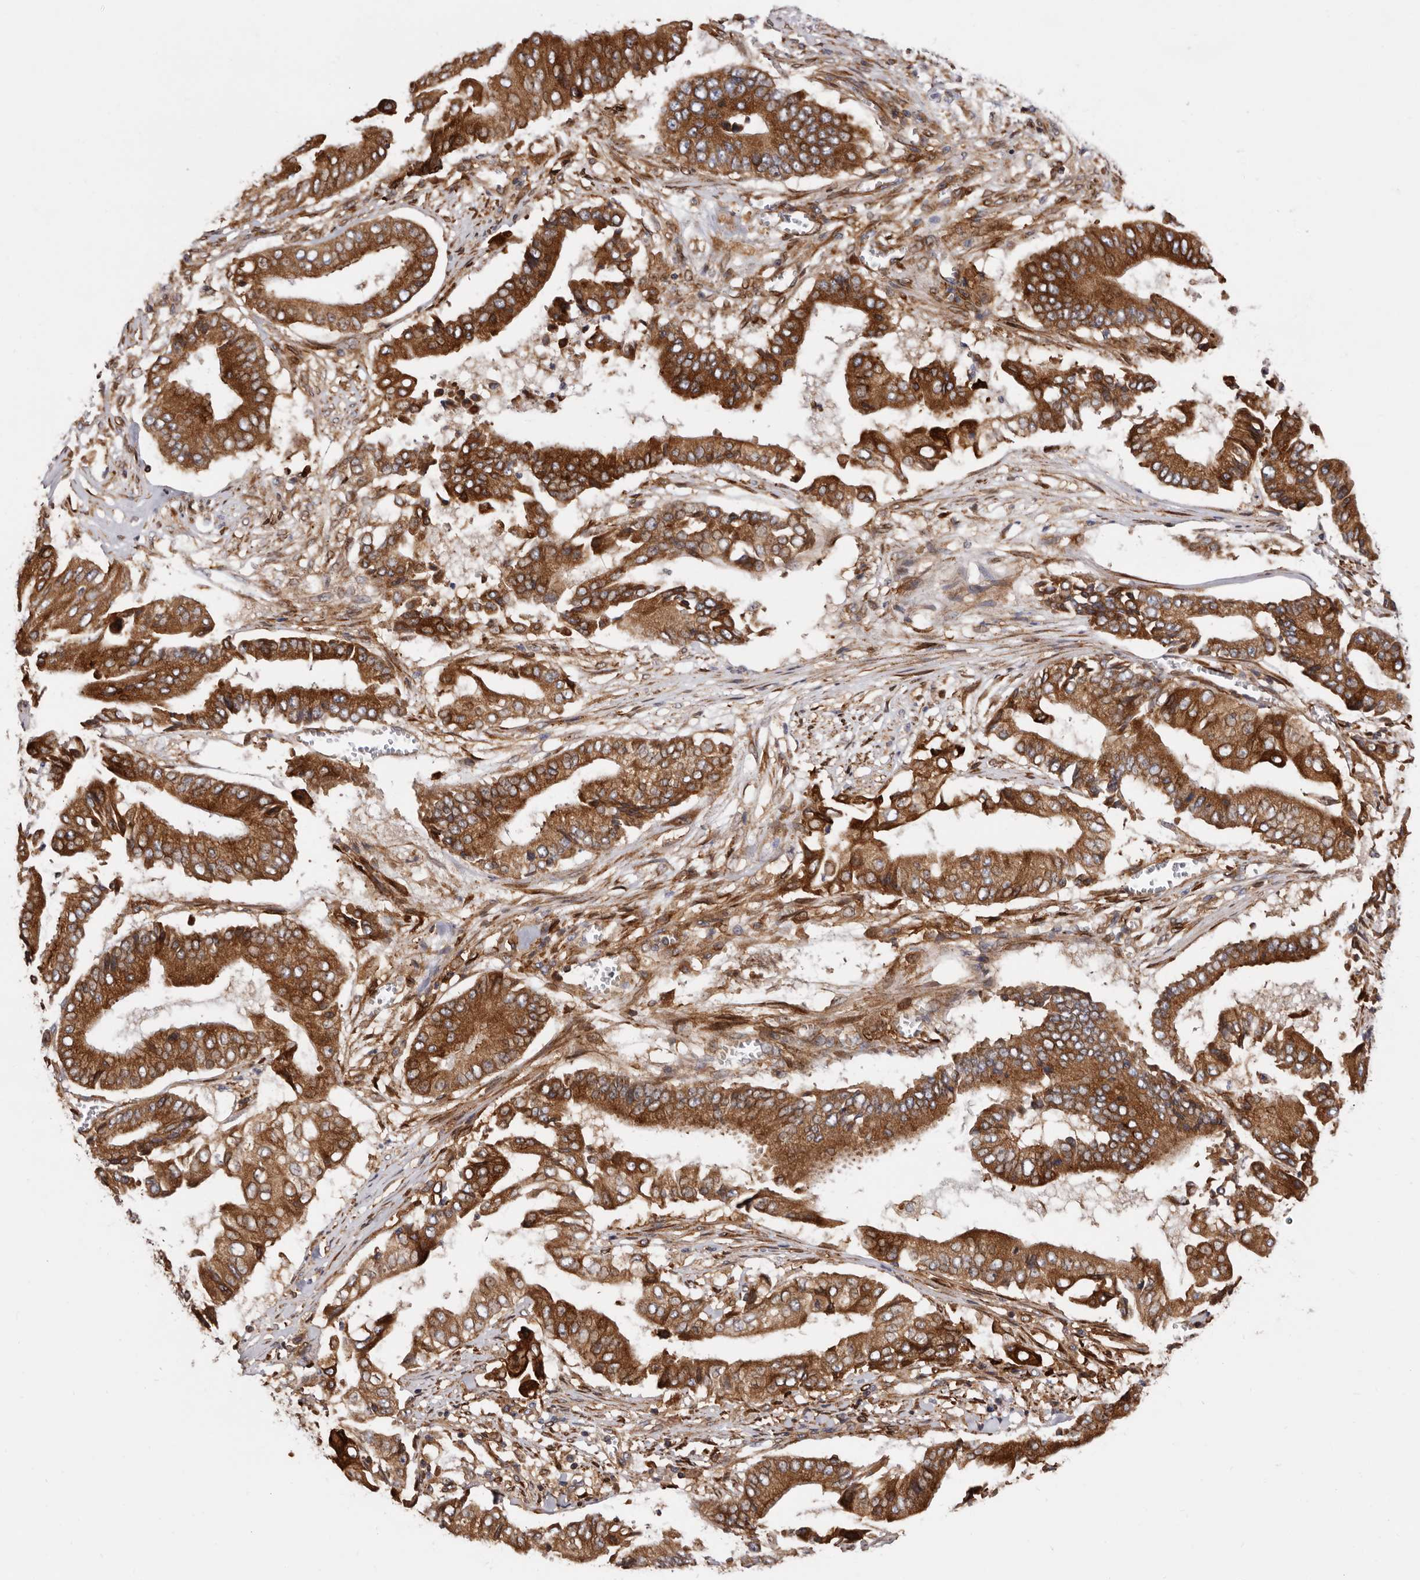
{"staining": {"intensity": "strong", "quantity": ">75%", "location": "cytoplasmic/membranous"}, "tissue": "pancreatic cancer", "cell_type": "Tumor cells", "image_type": "cancer", "snomed": [{"axis": "morphology", "description": "Adenocarcinoma, NOS"}, {"axis": "topography", "description": "Pancreas"}], "caption": "Pancreatic cancer (adenocarcinoma) was stained to show a protein in brown. There is high levels of strong cytoplasmic/membranous positivity in approximately >75% of tumor cells. (Stains: DAB in brown, nuclei in blue, Microscopy: brightfield microscopy at high magnification).", "gene": "COQ8B", "patient": {"sex": "female", "age": 77}}